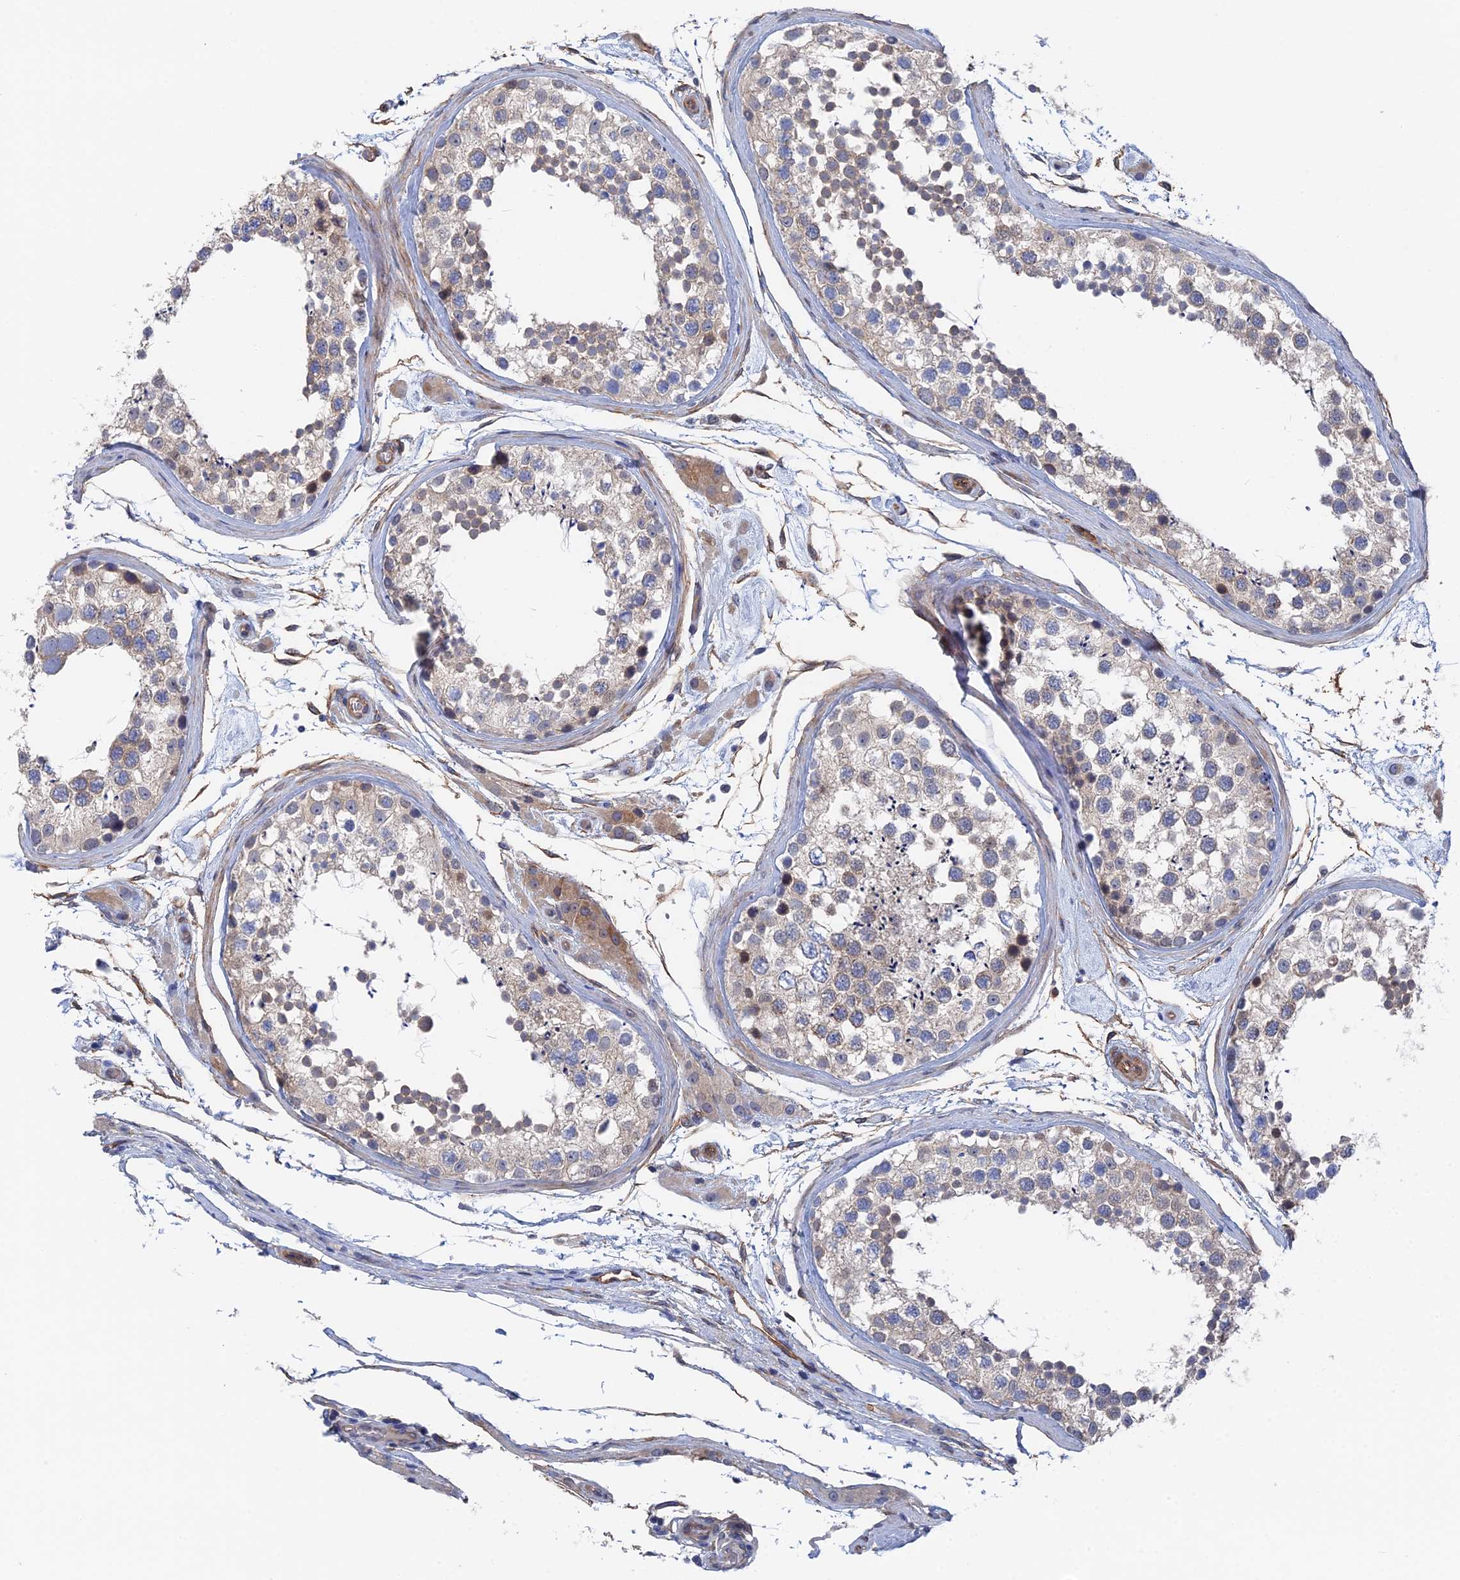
{"staining": {"intensity": "negative", "quantity": "none", "location": "none"}, "tissue": "testis", "cell_type": "Cells in seminiferous ducts", "image_type": "normal", "snomed": [{"axis": "morphology", "description": "Normal tissue, NOS"}, {"axis": "topography", "description": "Testis"}], "caption": "This is a histopathology image of IHC staining of normal testis, which shows no expression in cells in seminiferous ducts. (Brightfield microscopy of DAB IHC at high magnification).", "gene": "MTHFSD", "patient": {"sex": "male", "age": 46}}